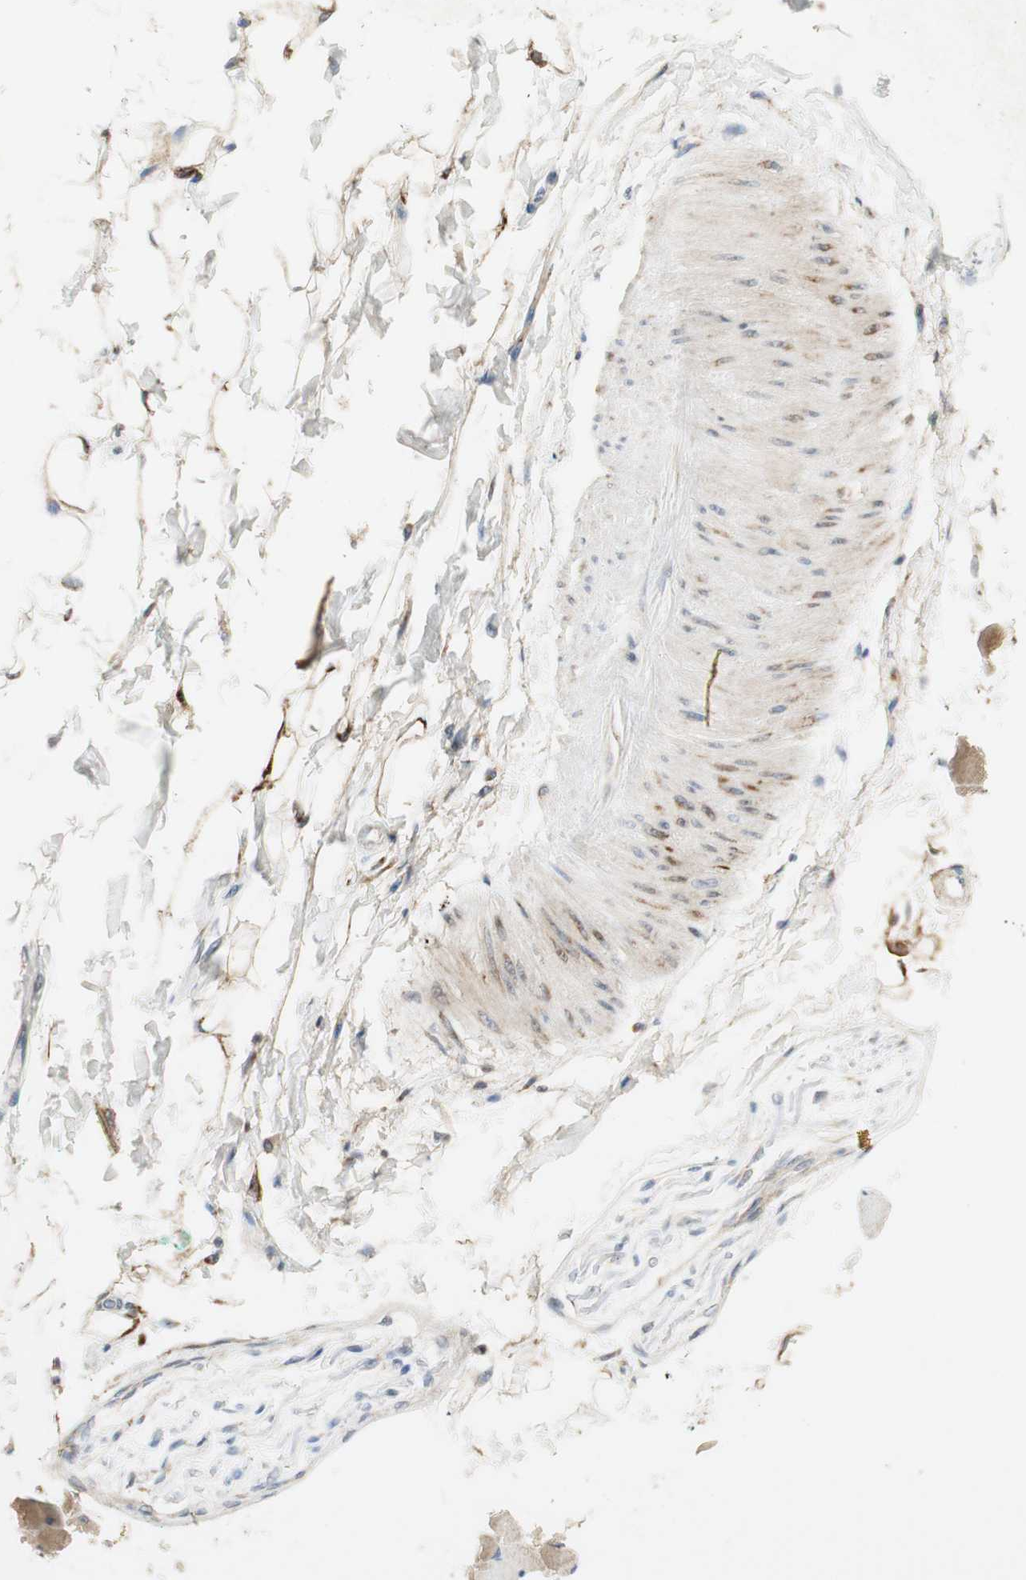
{"staining": {"intensity": "moderate", "quantity": ">75%", "location": "cytoplasmic/membranous"}, "tissue": "skeletal muscle", "cell_type": "Myocytes", "image_type": "normal", "snomed": [{"axis": "morphology", "description": "Normal tissue, NOS"}, {"axis": "topography", "description": "Skeletal muscle"}, {"axis": "topography", "description": "Oral tissue"}, {"axis": "topography", "description": "Peripheral nerve tissue"}], "caption": "A micrograph showing moderate cytoplasmic/membranous staining in about >75% of myocytes in unremarkable skeletal muscle, as visualized by brown immunohistochemical staining.", "gene": "GAPT", "patient": {"sex": "female", "age": 84}}